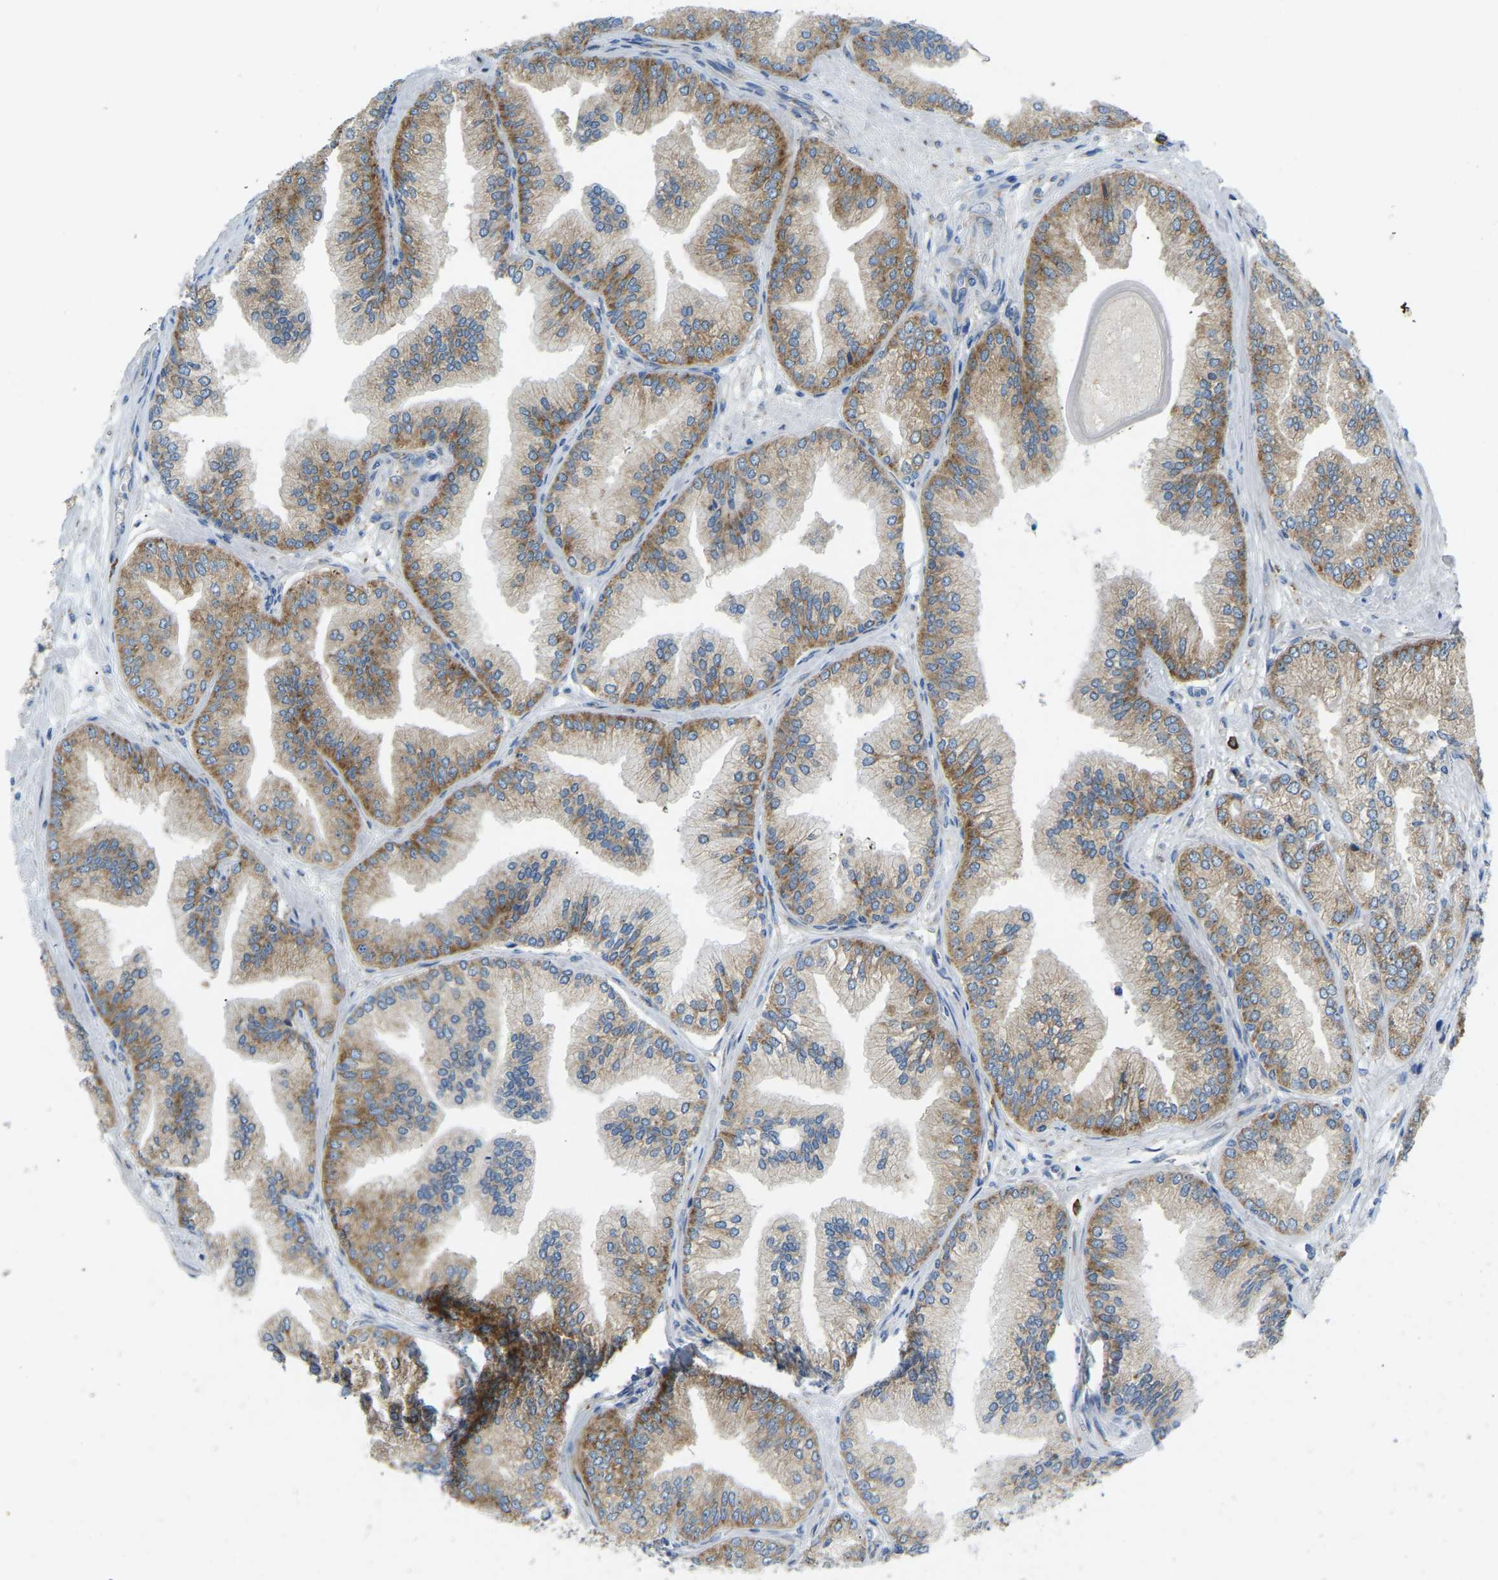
{"staining": {"intensity": "weak", "quantity": ">75%", "location": "cytoplasmic/membranous"}, "tissue": "prostate cancer", "cell_type": "Tumor cells", "image_type": "cancer", "snomed": [{"axis": "morphology", "description": "Adenocarcinoma, Low grade"}, {"axis": "topography", "description": "Prostate"}], "caption": "An immunohistochemistry (IHC) image of neoplastic tissue is shown. Protein staining in brown labels weak cytoplasmic/membranous positivity in adenocarcinoma (low-grade) (prostate) within tumor cells.", "gene": "SND1", "patient": {"sex": "male", "age": 52}}